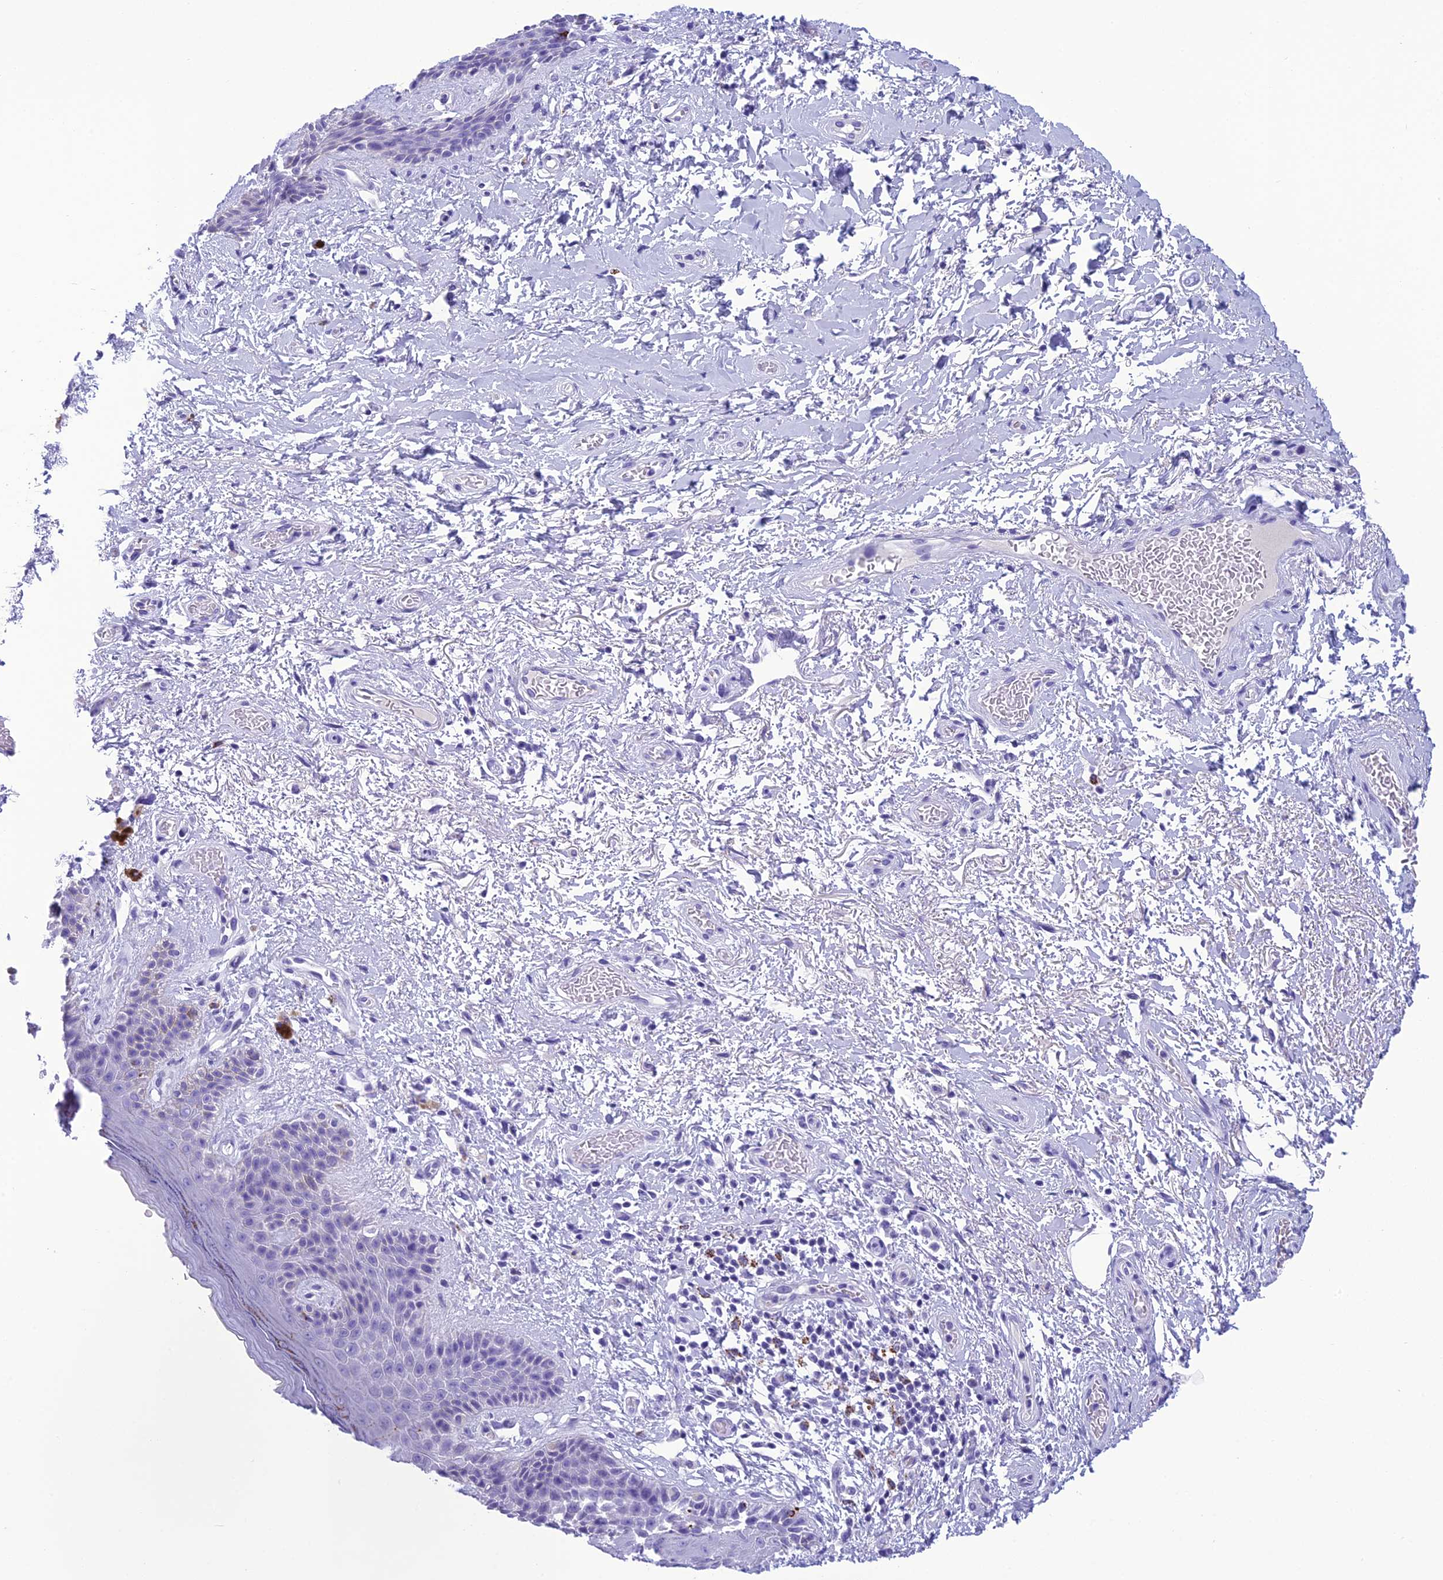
{"staining": {"intensity": "negative", "quantity": "none", "location": "none"}, "tissue": "skin", "cell_type": "Epidermal cells", "image_type": "normal", "snomed": [{"axis": "morphology", "description": "Normal tissue, NOS"}, {"axis": "topography", "description": "Anal"}], "caption": "Skin was stained to show a protein in brown. There is no significant expression in epidermal cells. (DAB immunohistochemistry (IHC), high magnification).", "gene": "TRAM1L1", "patient": {"sex": "female", "age": 46}}